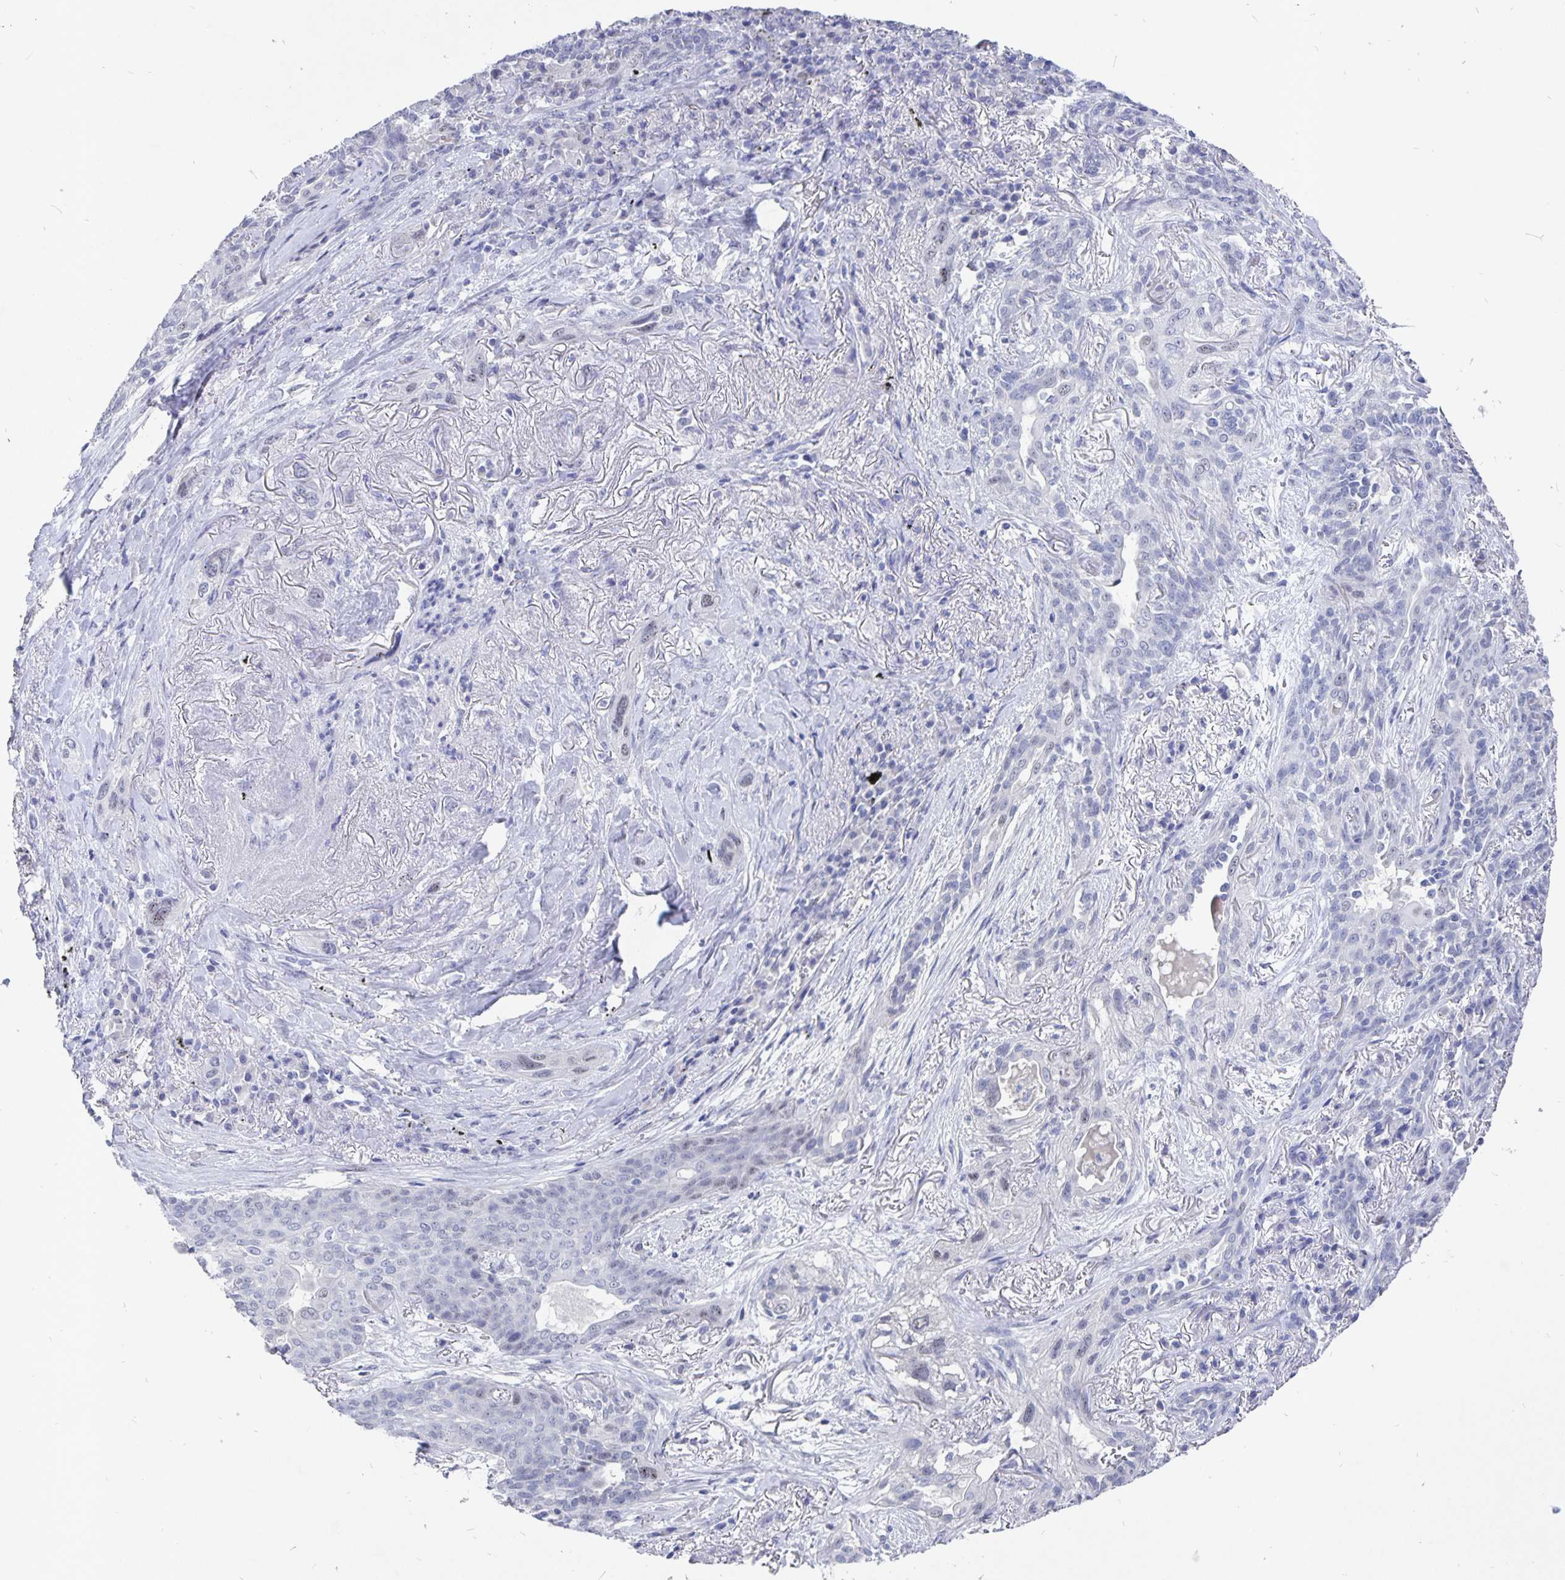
{"staining": {"intensity": "negative", "quantity": "none", "location": "none"}, "tissue": "lung cancer", "cell_type": "Tumor cells", "image_type": "cancer", "snomed": [{"axis": "morphology", "description": "Squamous cell carcinoma, NOS"}, {"axis": "topography", "description": "Lung"}], "caption": "A high-resolution image shows immunohistochemistry staining of squamous cell carcinoma (lung), which demonstrates no significant positivity in tumor cells.", "gene": "SMOC1", "patient": {"sex": "female", "age": 70}}